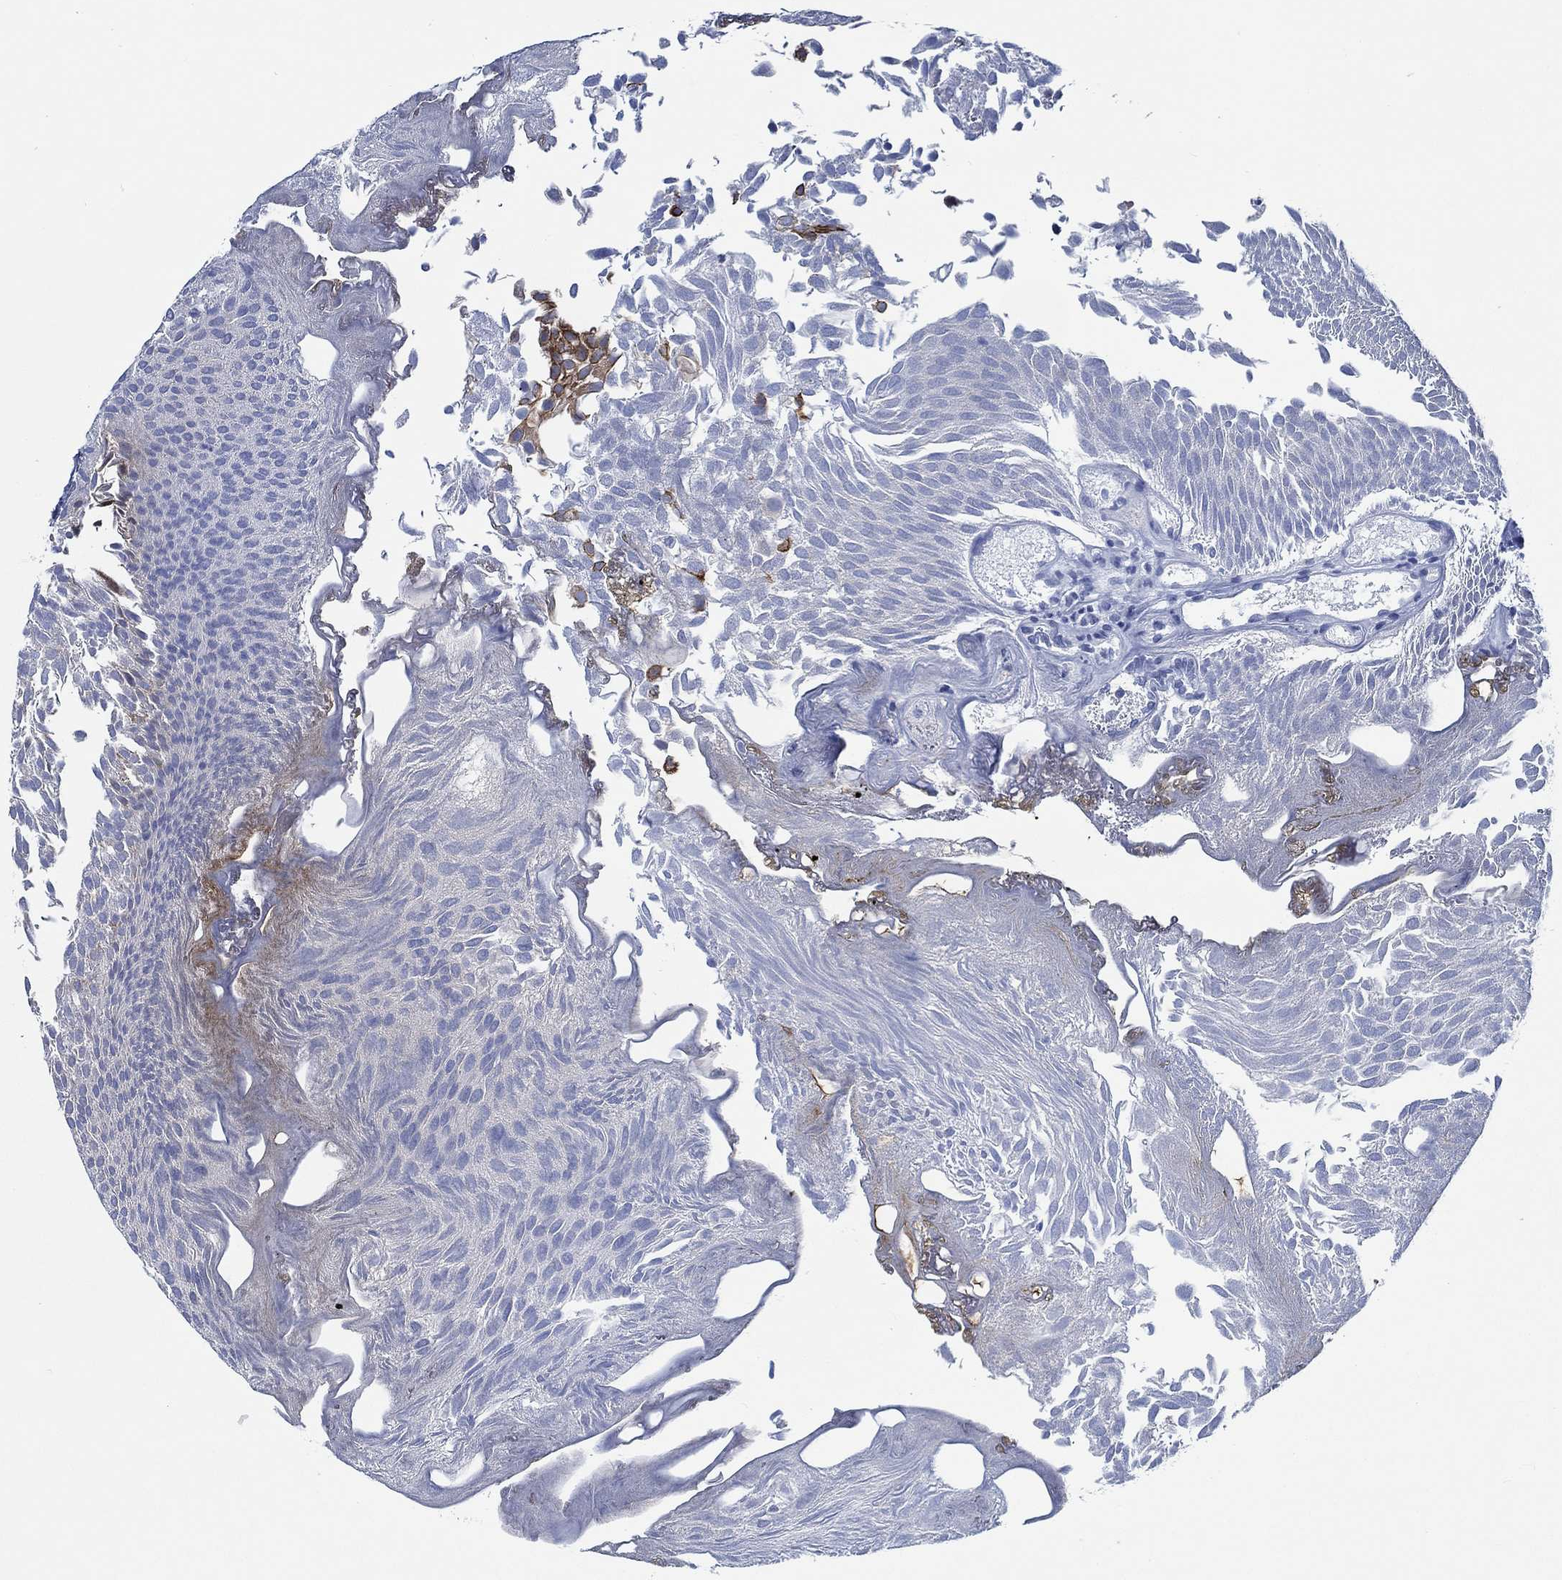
{"staining": {"intensity": "moderate", "quantity": "<25%", "location": "cytoplasmic/membranous"}, "tissue": "urothelial cancer", "cell_type": "Tumor cells", "image_type": "cancer", "snomed": [{"axis": "morphology", "description": "Urothelial carcinoma, Low grade"}, {"axis": "topography", "description": "Urinary bladder"}], "caption": "Immunohistochemical staining of human urothelial cancer exhibits low levels of moderate cytoplasmic/membranous expression in approximately <25% of tumor cells.", "gene": "SVEP1", "patient": {"sex": "male", "age": 52}}